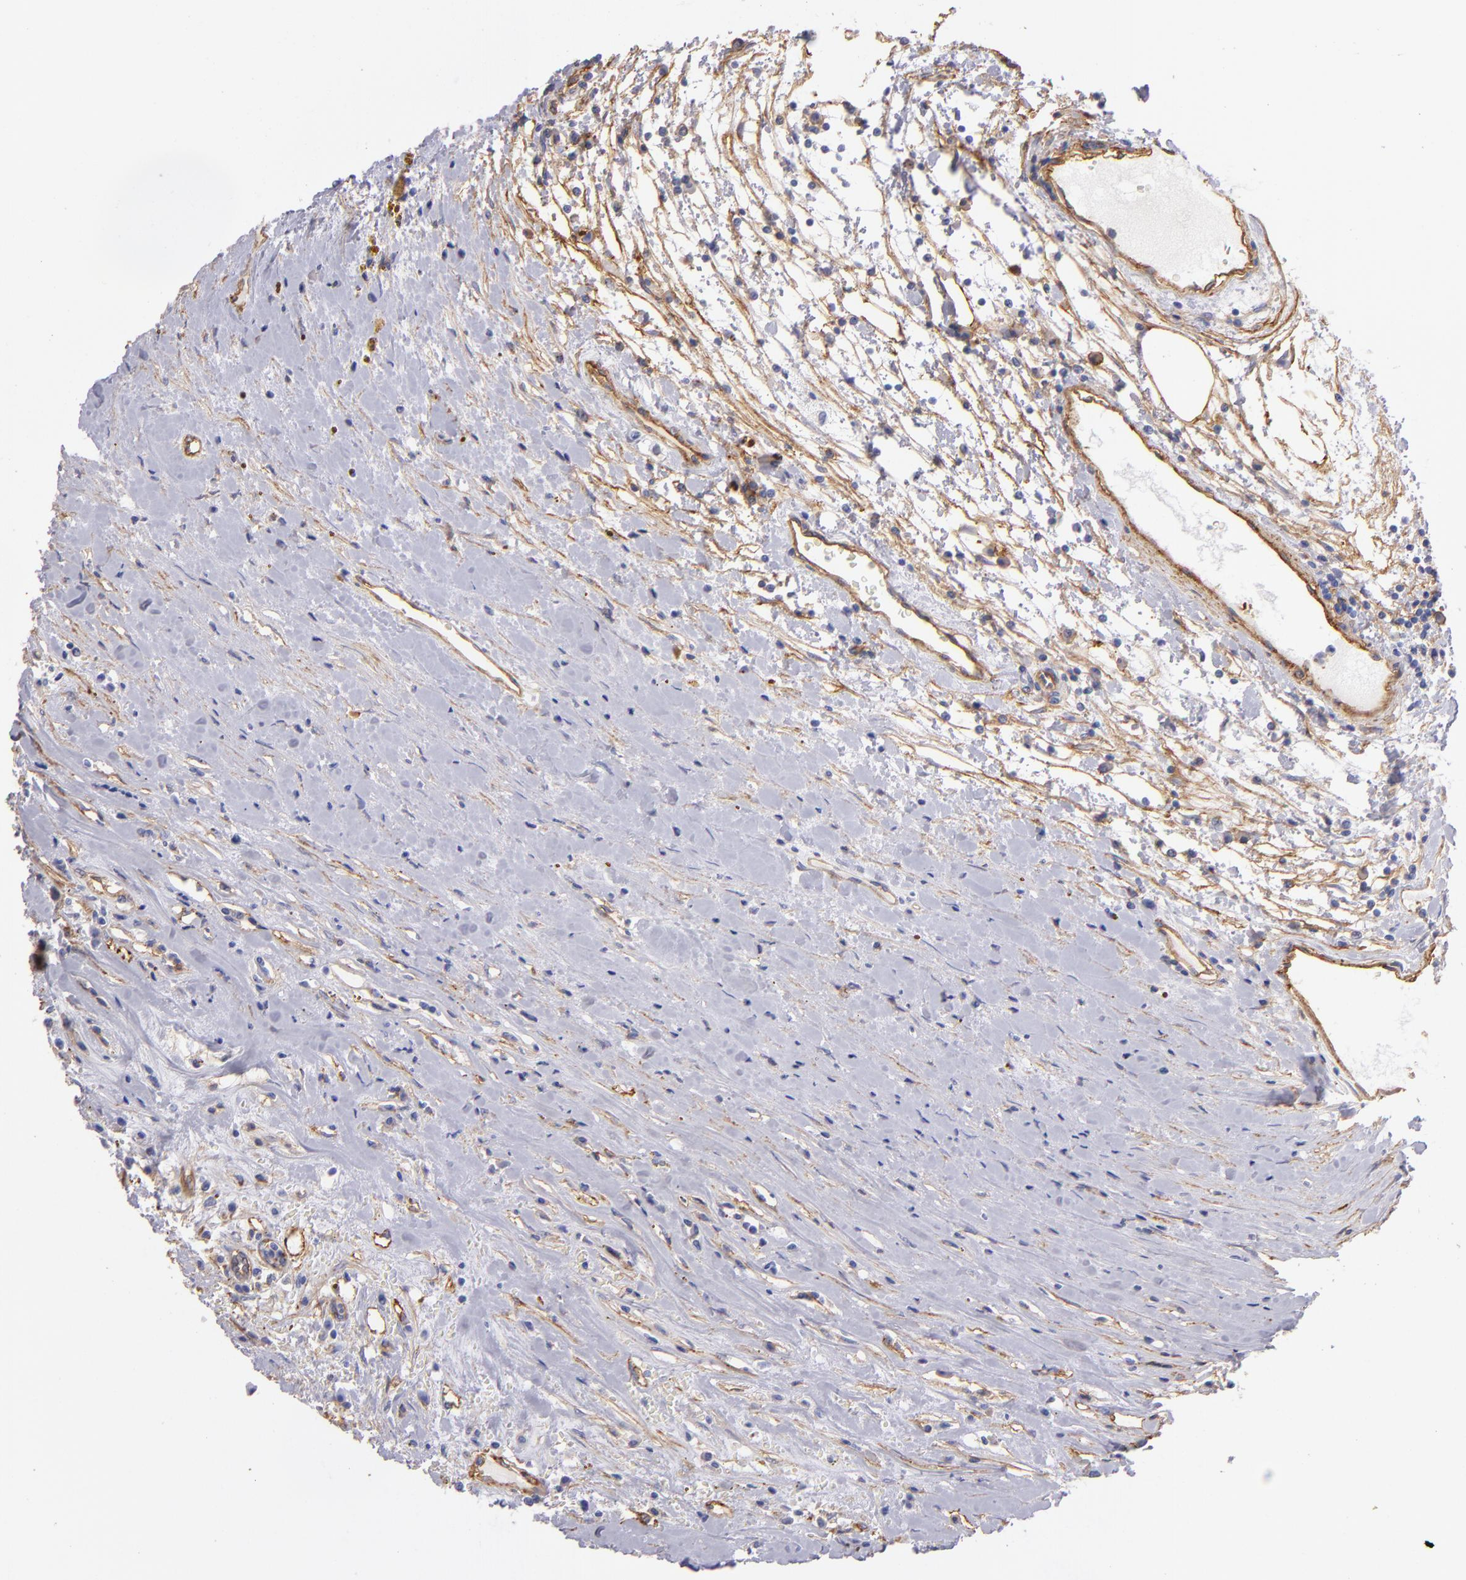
{"staining": {"intensity": "moderate", "quantity": "25%-75%", "location": "cytoplasmic/membranous"}, "tissue": "renal cancer", "cell_type": "Tumor cells", "image_type": "cancer", "snomed": [{"axis": "morphology", "description": "Adenocarcinoma, NOS"}, {"axis": "topography", "description": "Kidney"}], "caption": "A brown stain shows moderate cytoplasmic/membranous expression of a protein in renal cancer tumor cells.", "gene": "CD151", "patient": {"sex": "male", "age": 82}}